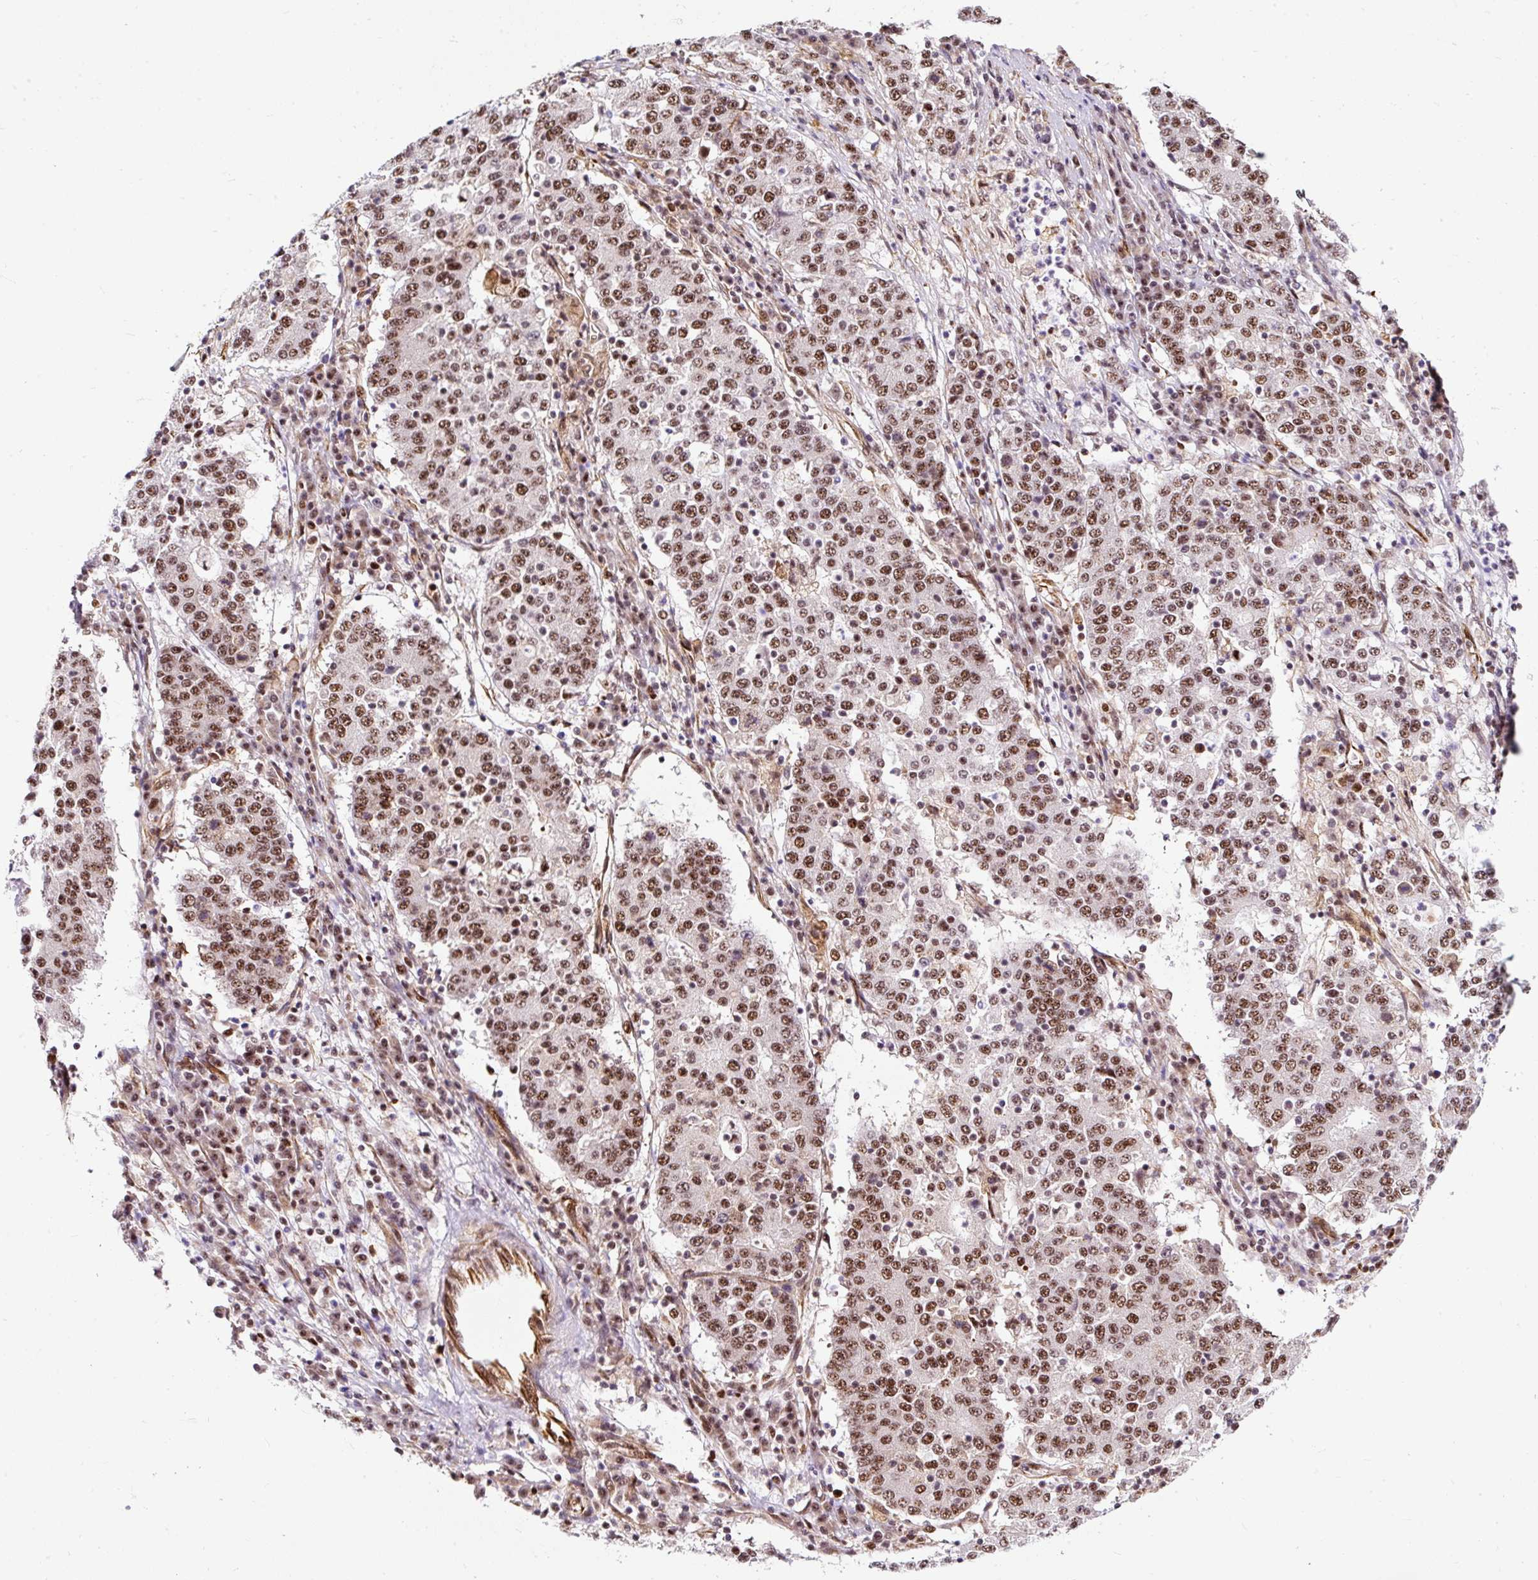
{"staining": {"intensity": "moderate", "quantity": ">75%", "location": "nuclear"}, "tissue": "stomach cancer", "cell_type": "Tumor cells", "image_type": "cancer", "snomed": [{"axis": "morphology", "description": "Adenocarcinoma, NOS"}, {"axis": "topography", "description": "Stomach"}], "caption": "DAB immunohistochemical staining of stomach cancer exhibits moderate nuclear protein staining in about >75% of tumor cells.", "gene": "LUC7L2", "patient": {"sex": "male", "age": 59}}